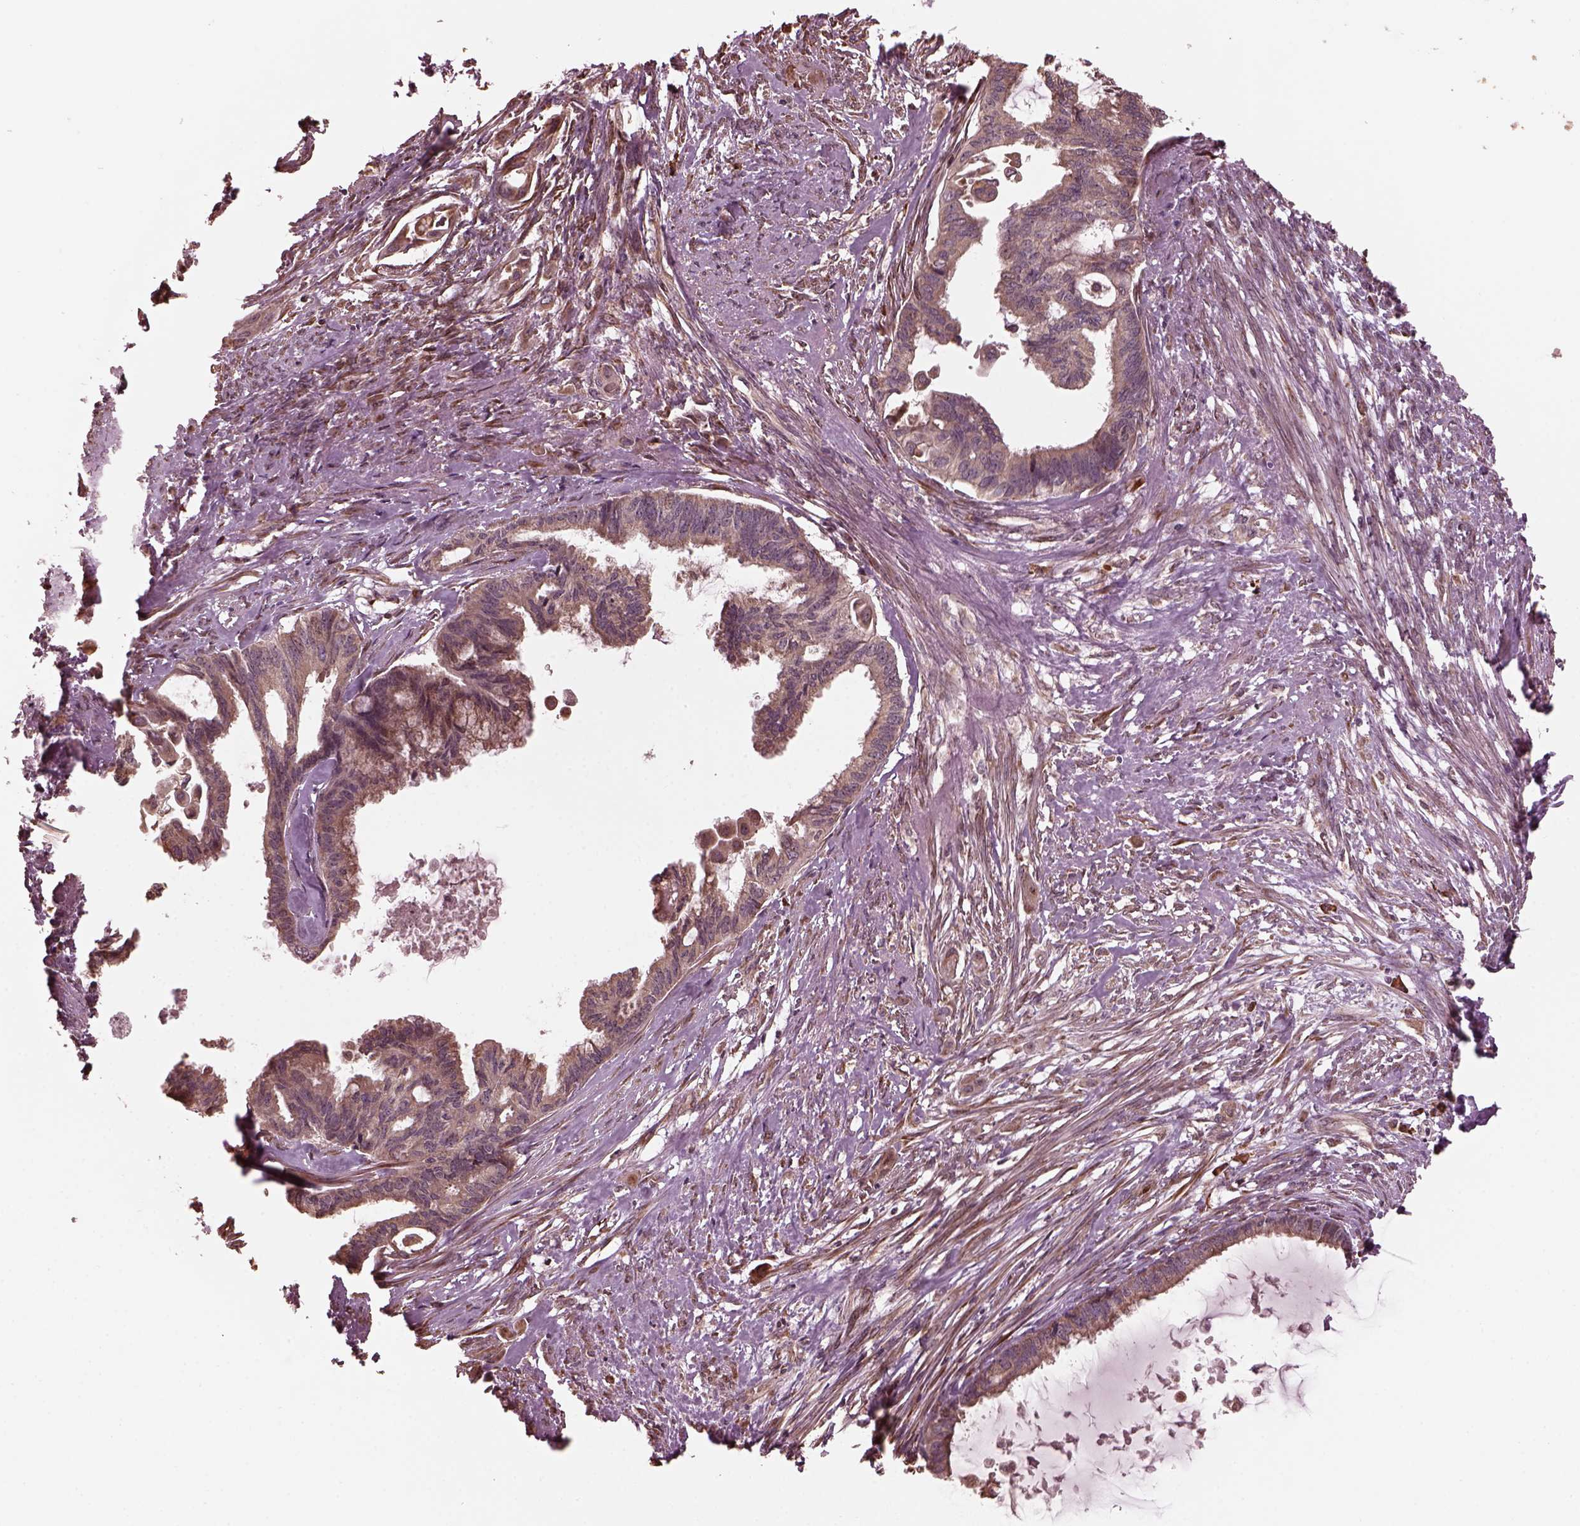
{"staining": {"intensity": "weak", "quantity": ">75%", "location": "cytoplasmic/membranous"}, "tissue": "endometrial cancer", "cell_type": "Tumor cells", "image_type": "cancer", "snomed": [{"axis": "morphology", "description": "Adenocarcinoma, NOS"}, {"axis": "topography", "description": "Endometrium"}], "caption": "This is a histology image of immunohistochemistry staining of endometrial cancer, which shows weak positivity in the cytoplasmic/membranous of tumor cells.", "gene": "ZNF292", "patient": {"sex": "female", "age": 86}}